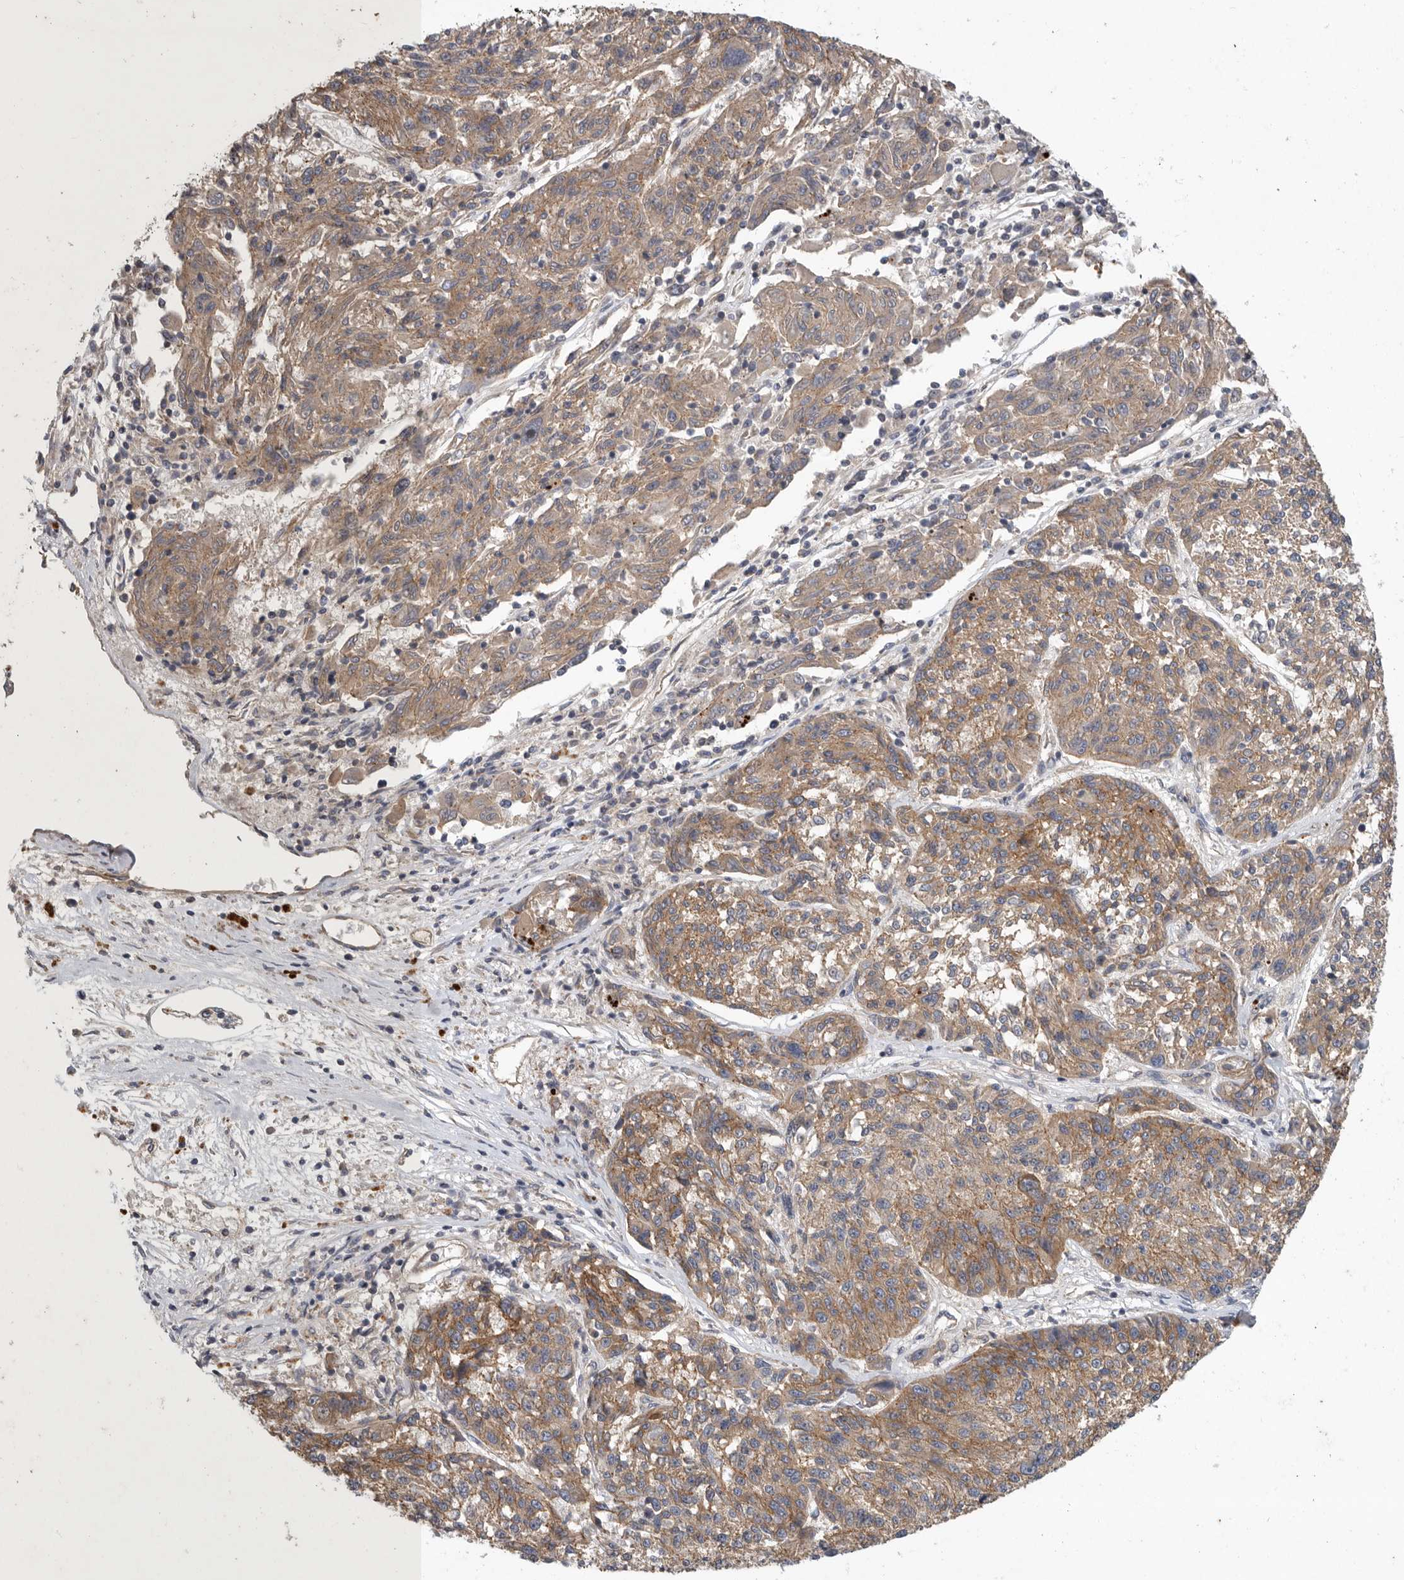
{"staining": {"intensity": "moderate", "quantity": ">75%", "location": "cytoplasmic/membranous"}, "tissue": "melanoma", "cell_type": "Tumor cells", "image_type": "cancer", "snomed": [{"axis": "morphology", "description": "Malignant melanoma, NOS"}, {"axis": "topography", "description": "Skin"}], "caption": "Melanoma tissue exhibits moderate cytoplasmic/membranous staining in about >75% of tumor cells", "gene": "MLPH", "patient": {"sex": "male", "age": 53}}